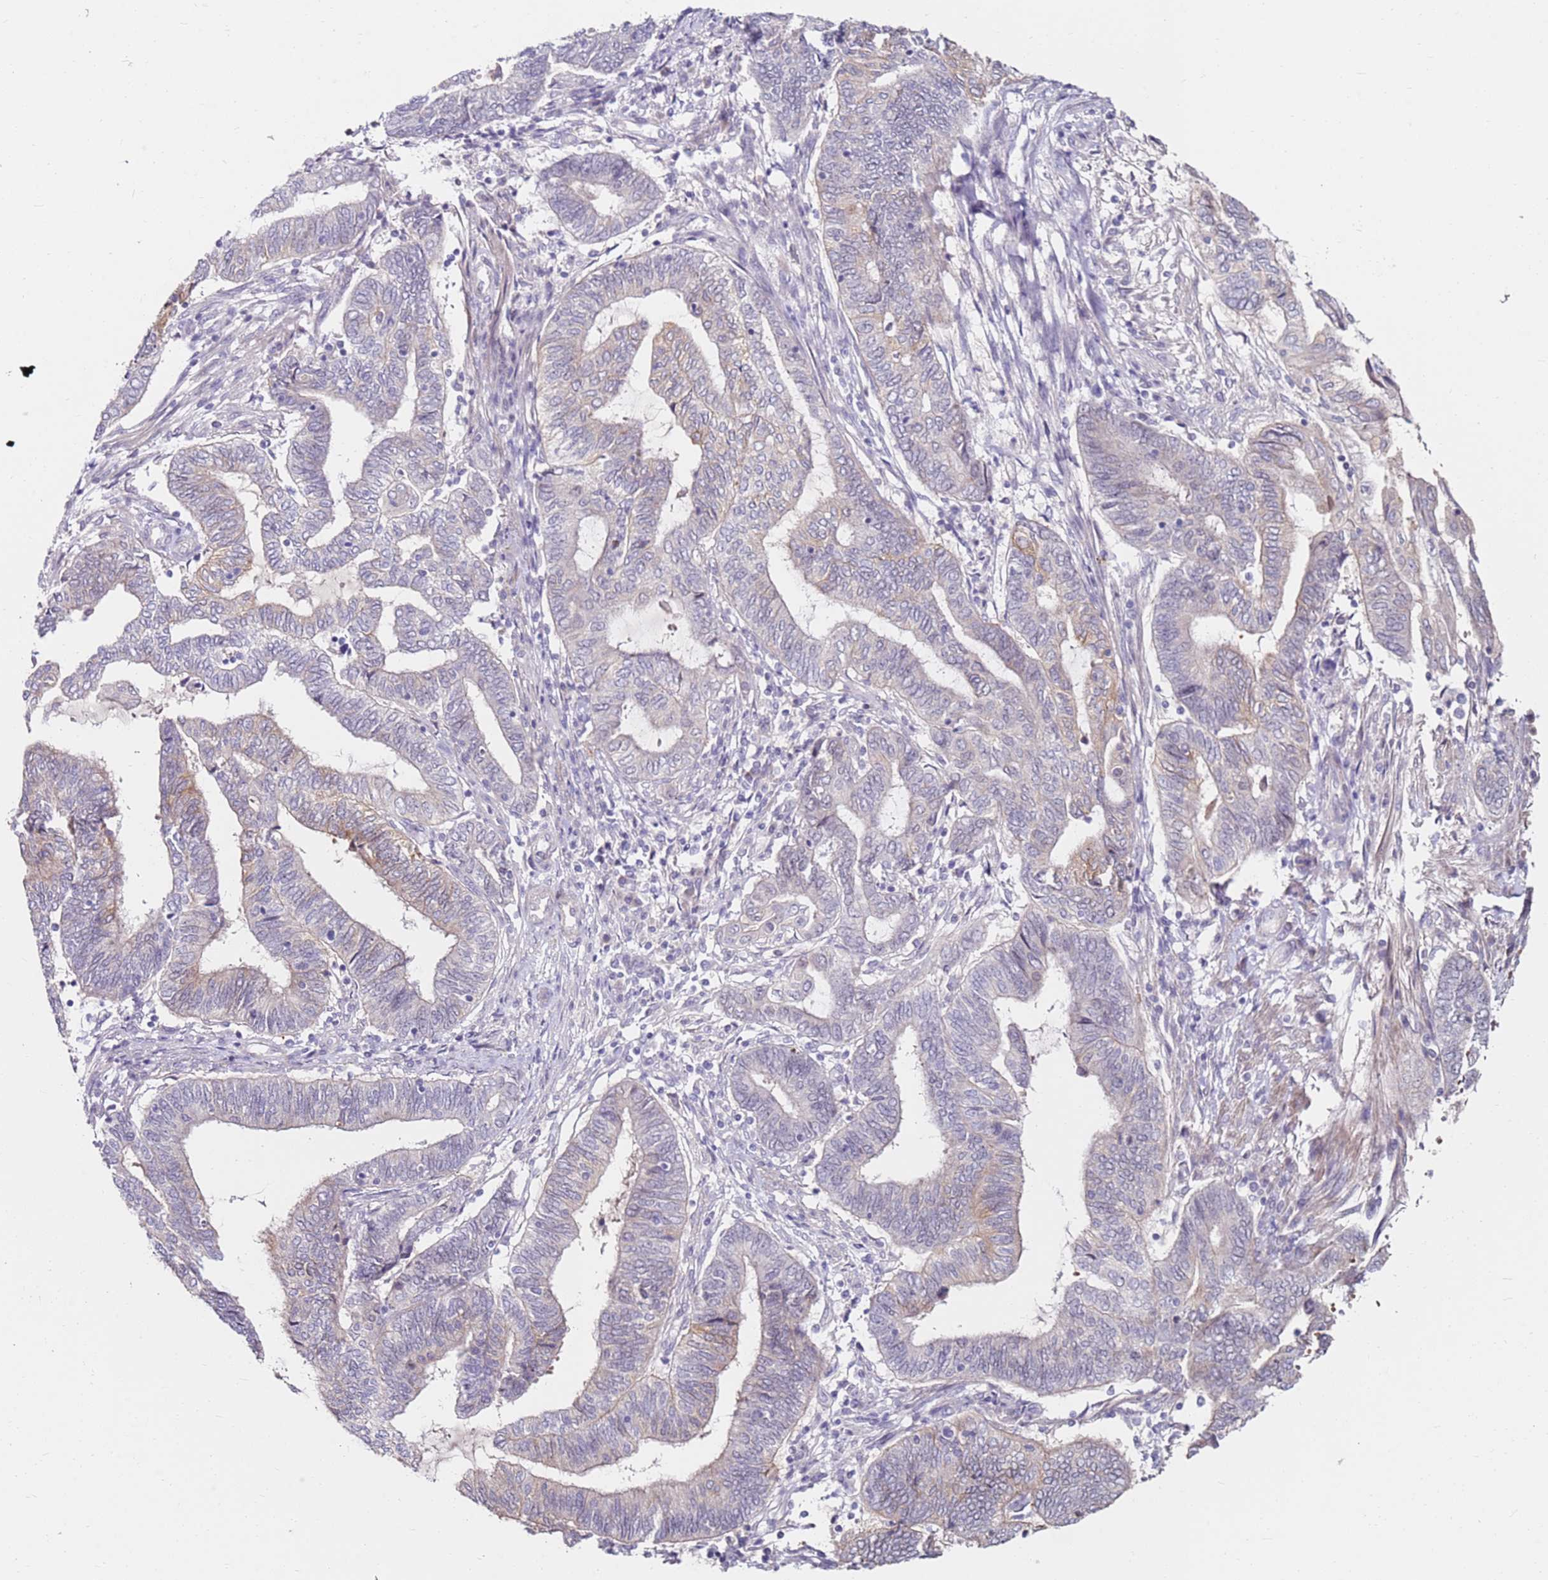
{"staining": {"intensity": "negative", "quantity": "none", "location": "none"}, "tissue": "endometrial cancer", "cell_type": "Tumor cells", "image_type": "cancer", "snomed": [{"axis": "morphology", "description": "Adenocarcinoma, NOS"}, {"axis": "topography", "description": "Uterus"}, {"axis": "topography", "description": "Endometrium"}], "caption": "Immunohistochemistry (IHC) image of human endometrial adenocarcinoma stained for a protein (brown), which displays no positivity in tumor cells.", "gene": "RARS2", "patient": {"sex": "female", "age": 70}}